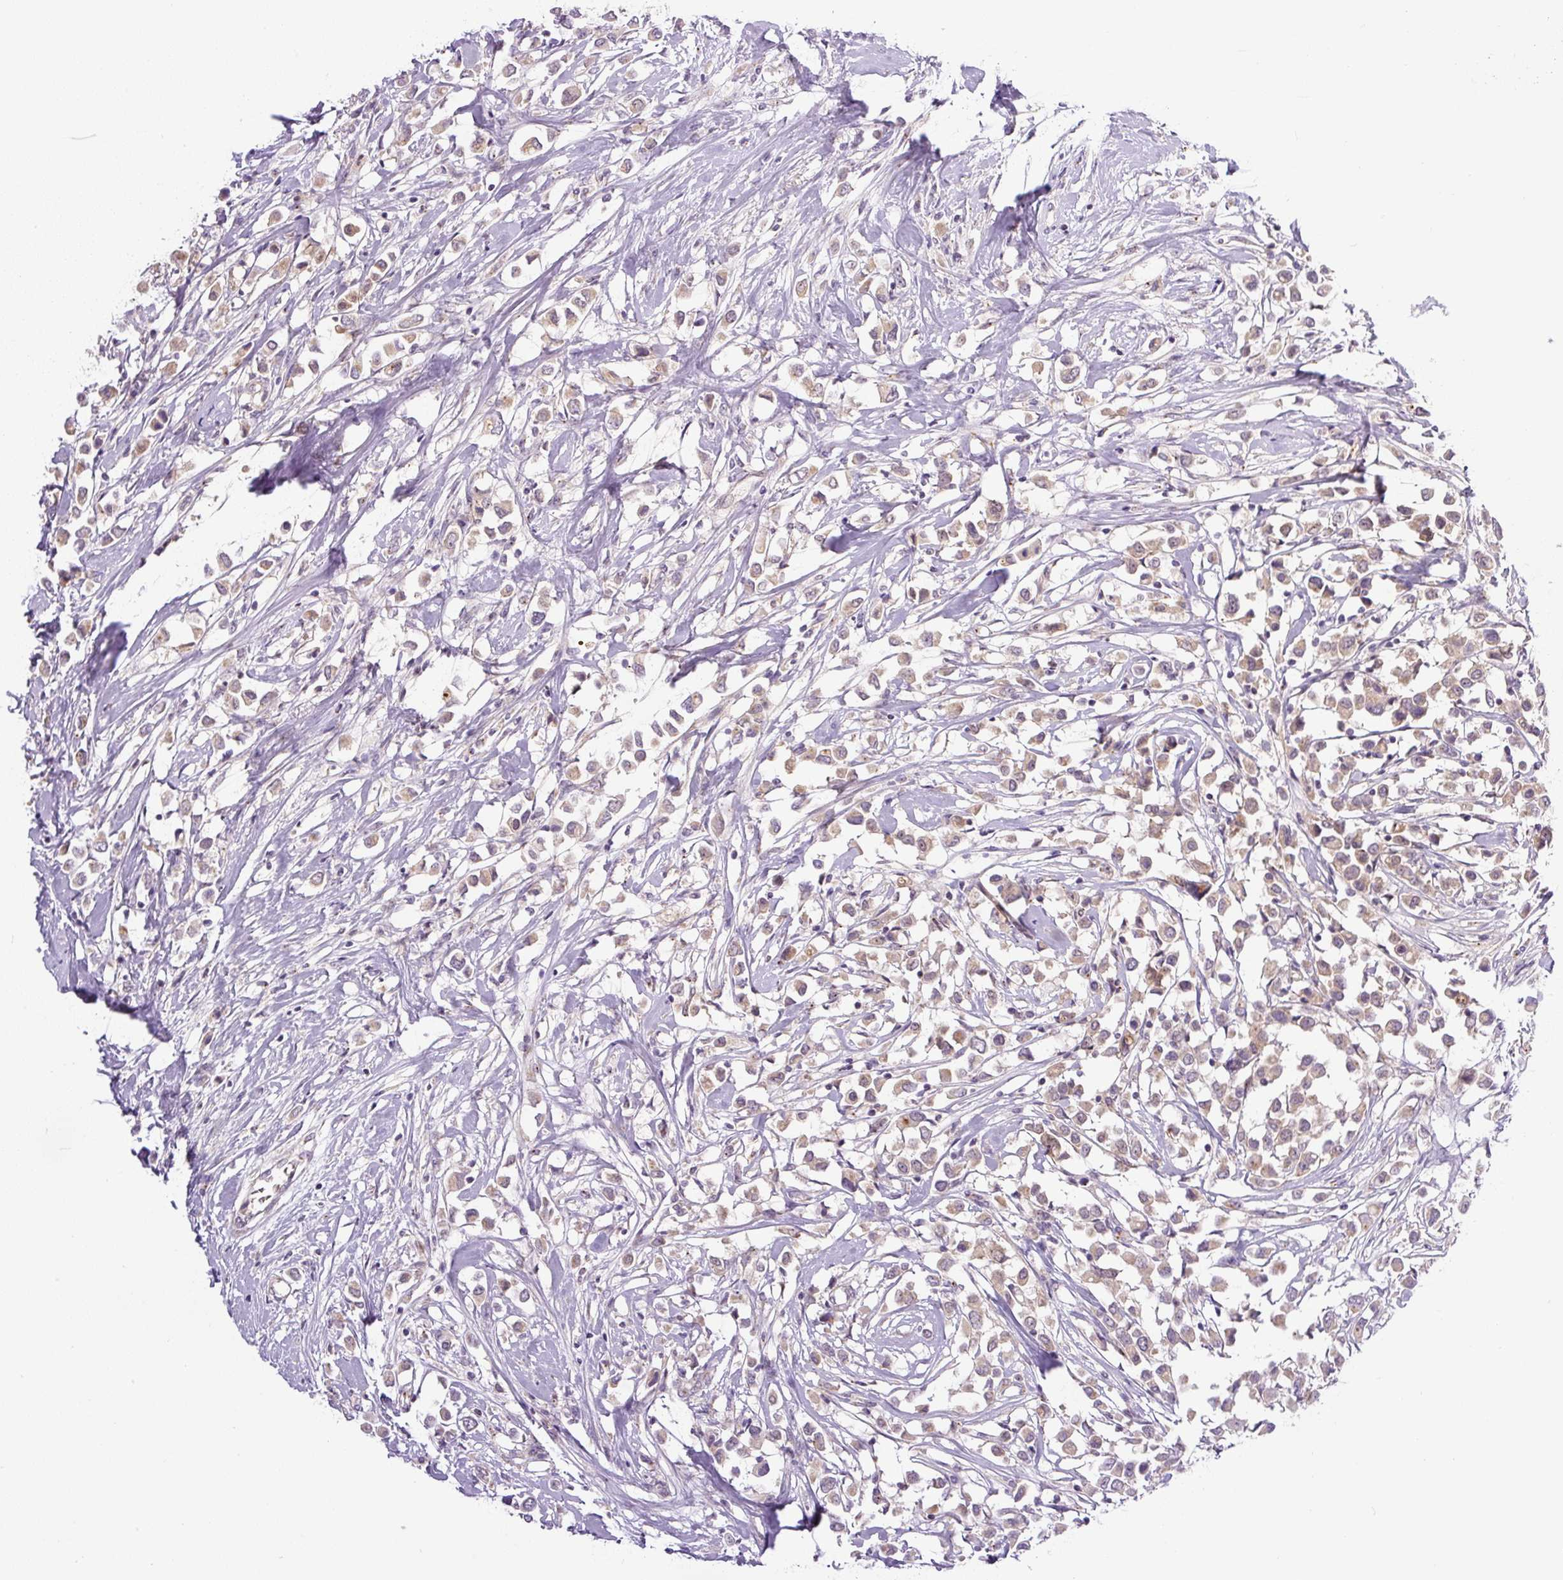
{"staining": {"intensity": "weak", "quantity": ">75%", "location": "cytoplasmic/membranous"}, "tissue": "breast cancer", "cell_type": "Tumor cells", "image_type": "cancer", "snomed": [{"axis": "morphology", "description": "Duct carcinoma"}, {"axis": "topography", "description": "Breast"}], "caption": "Brown immunohistochemical staining in human infiltrating ductal carcinoma (breast) displays weak cytoplasmic/membranous positivity in about >75% of tumor cells.", "gene": "PCM1", "patient": {"sex": "female", "age": 61}}